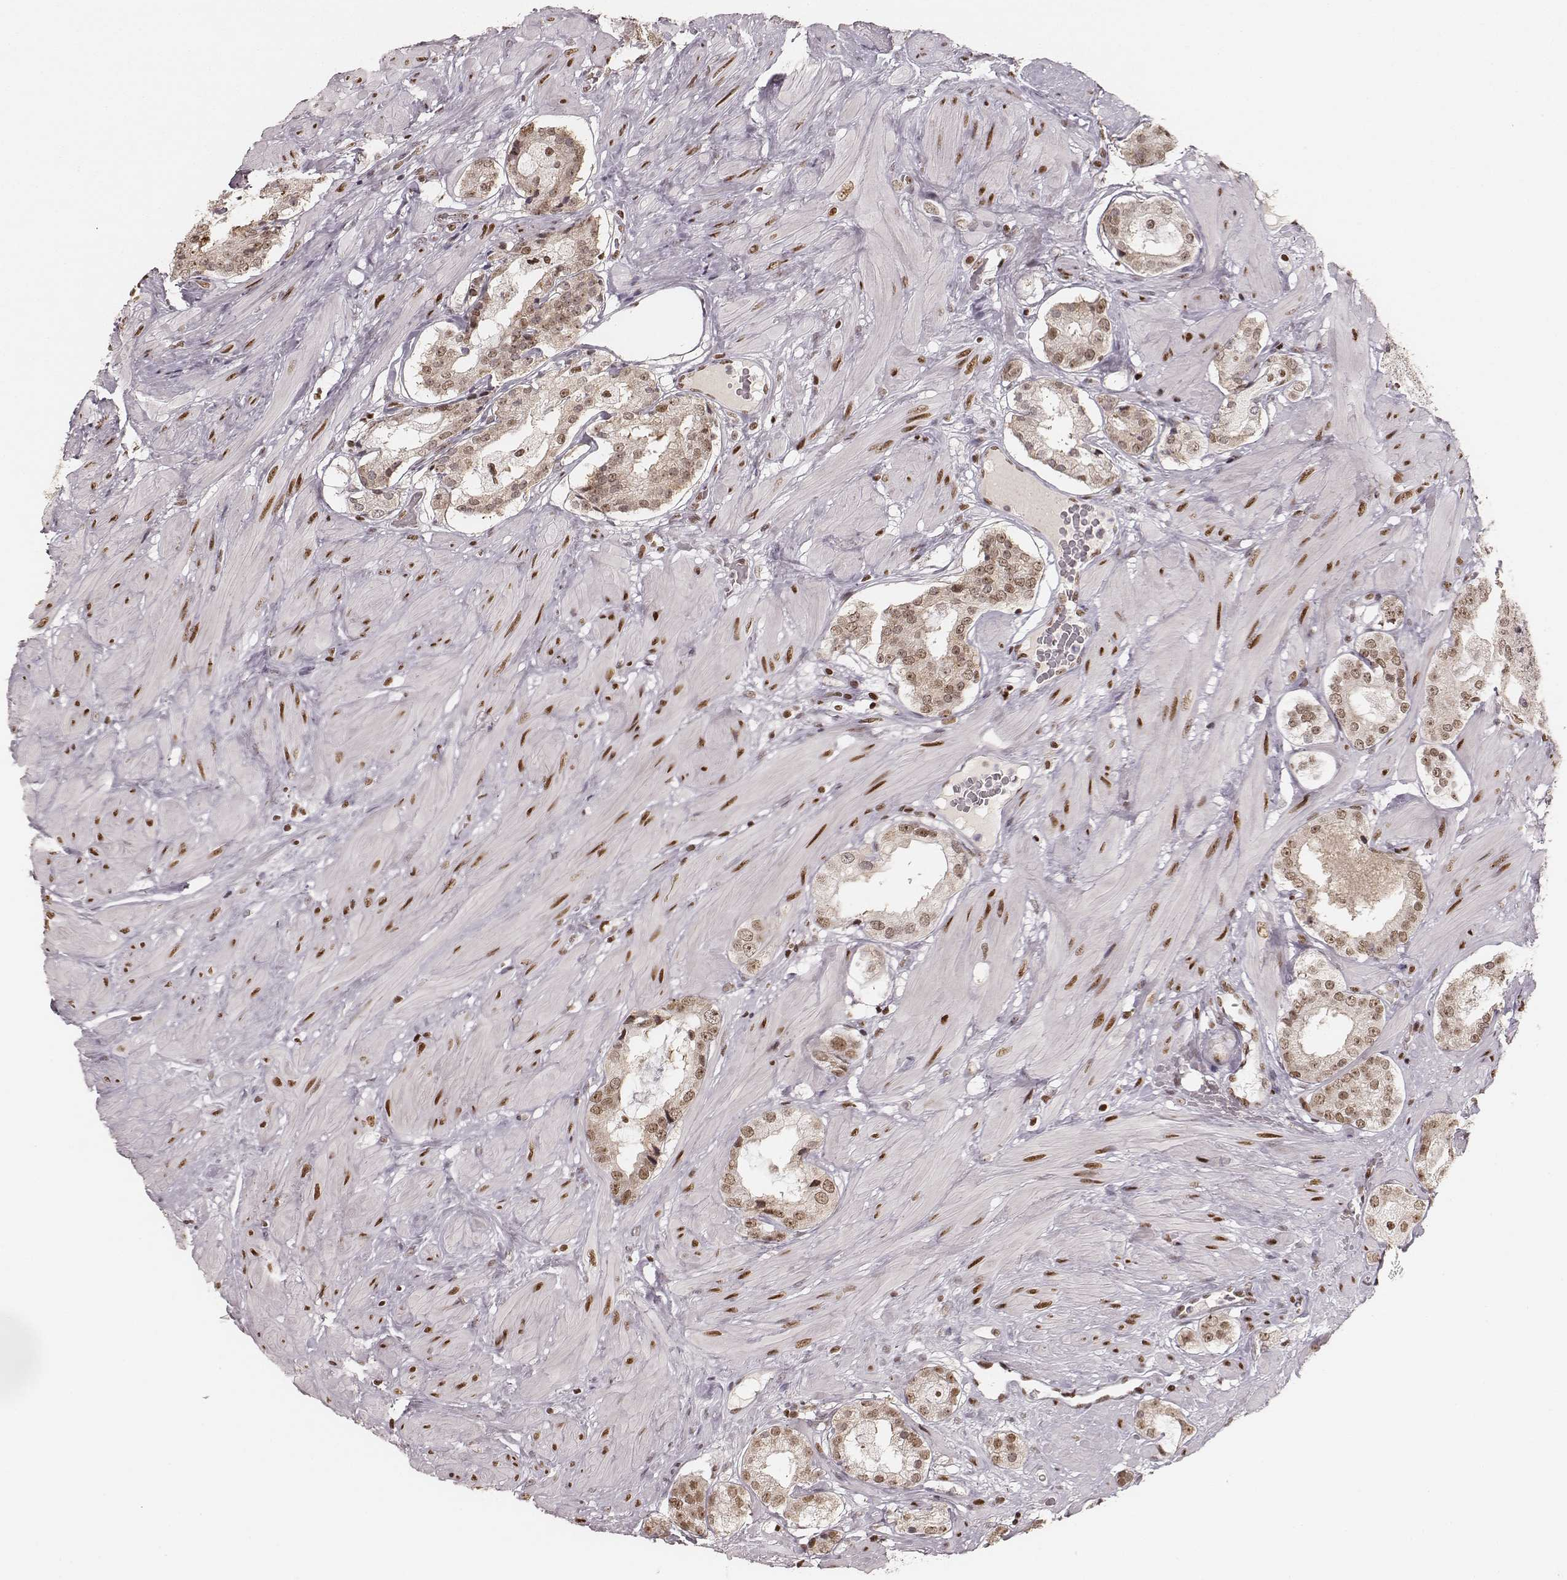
{"staining": {"intensity": "moderate", "quantity": ">75%", "location": "nuclear"}, "tissue": "prostate cancer", "cell_type": "Tumor cells", "image_type": "cancer", "snomed": [{"axis": "morphology", "description": "Adenocarcinoma, Low grade"}, {"axis": "topography", "description": "Prostate"}], "caption": "This micrograph shows immunohistochemistry (IHC) staining of prostate cancer, with medium moderate nuclear positivity in about >75% of tumor cells.", "gene": "PARP1", "patient": {"sex": "male", "age": 60}}